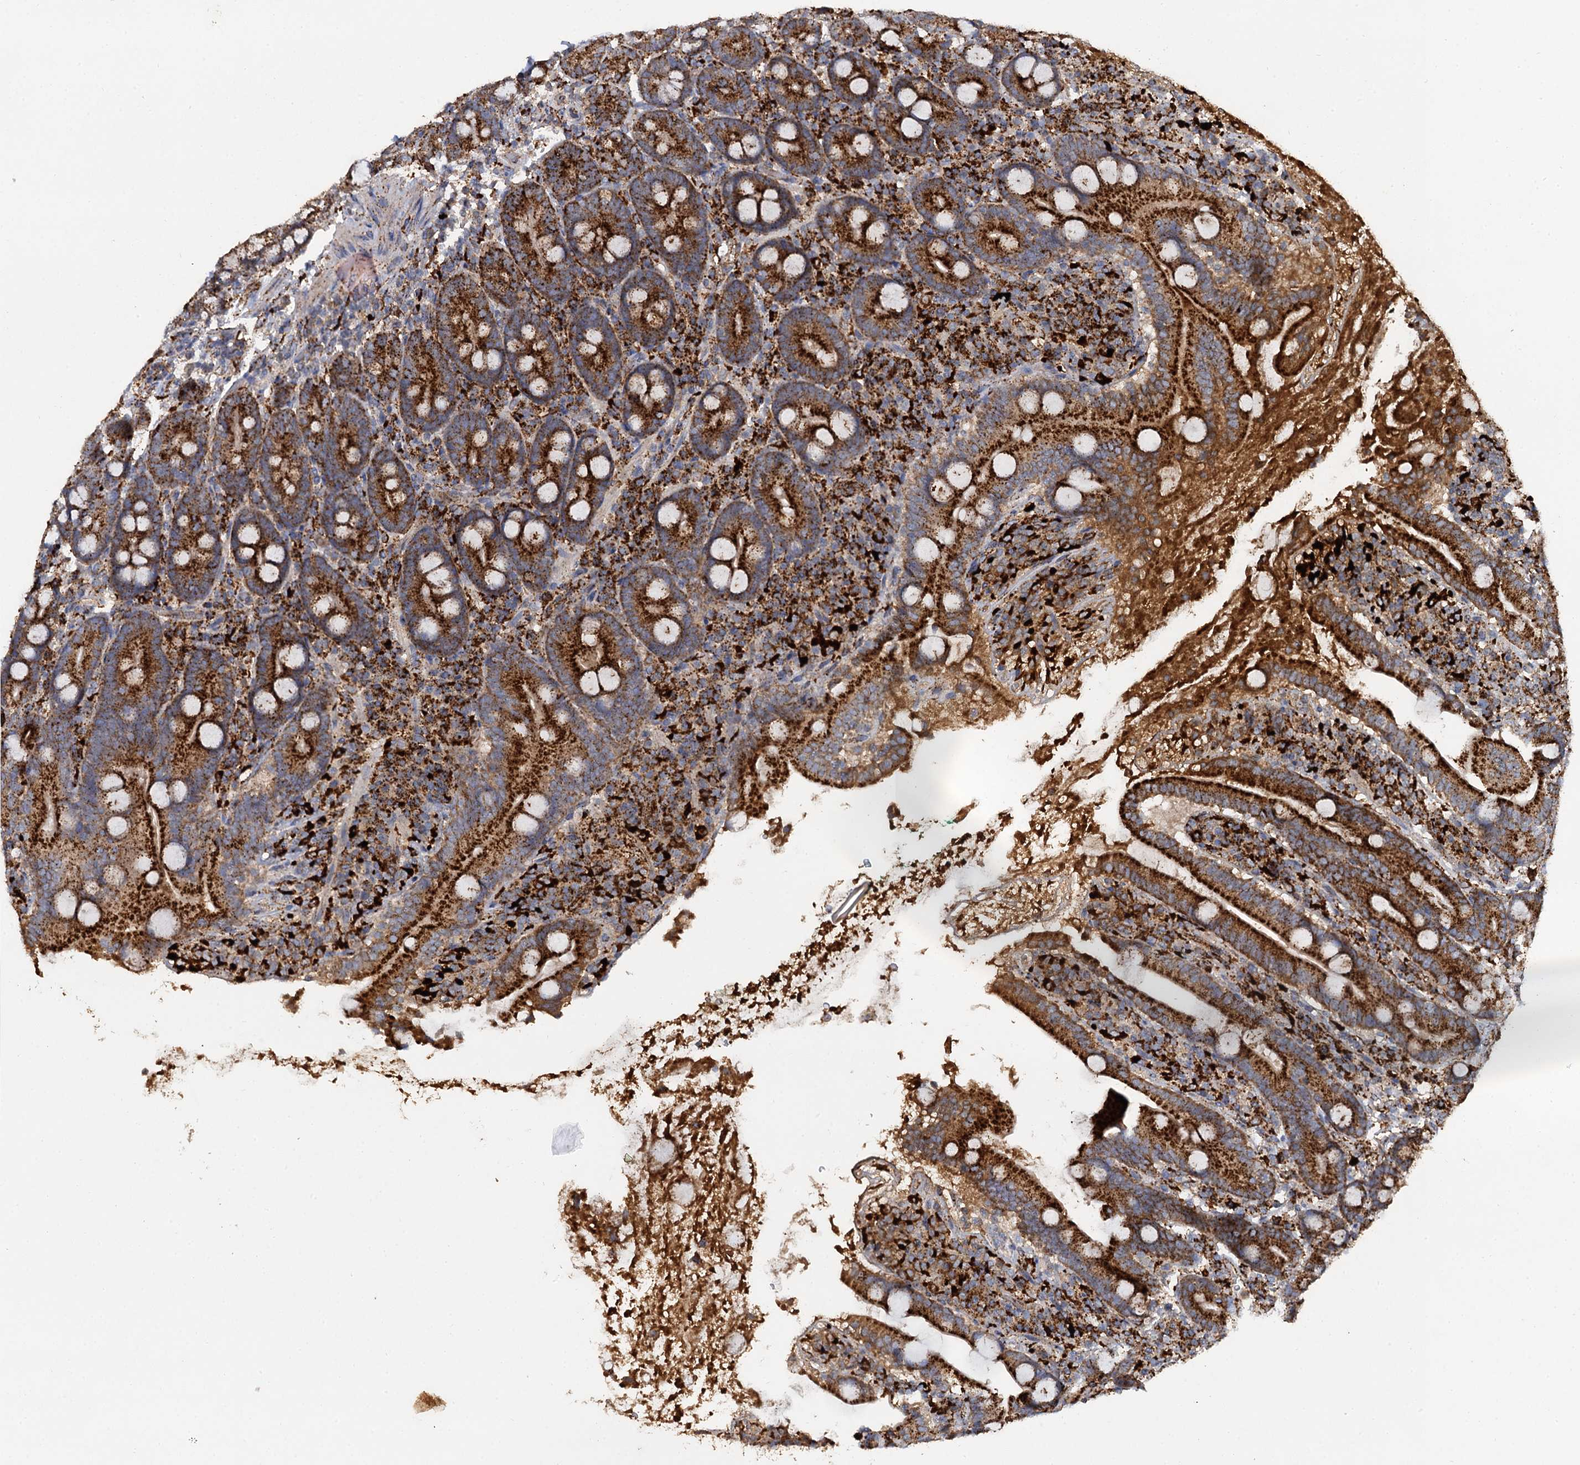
{"staining": {"intensity": "strong", "quantity": ">75%", "location": "cytoplasmic/membranous"}, "tissue": "duodenum", "cell_type": "Glandular cells", "image_type": "normal", "snomed": [{"axis": "morphology", "description": "Normal tissue, NOS"}, {"axis": "topography", "description": "Duodenum"}], "caption": "Duodenum was stained to show a protein in brown. There is high levels of strong cytoplasmic/membranous expression in about >75% of glandular cells. Using DAB (brown) and hematoxylin (blue) stains, captured at high magnification using brightfield microscopy.", "gene": "GBA1", "patient": {"sex": "male", "age": 35}}